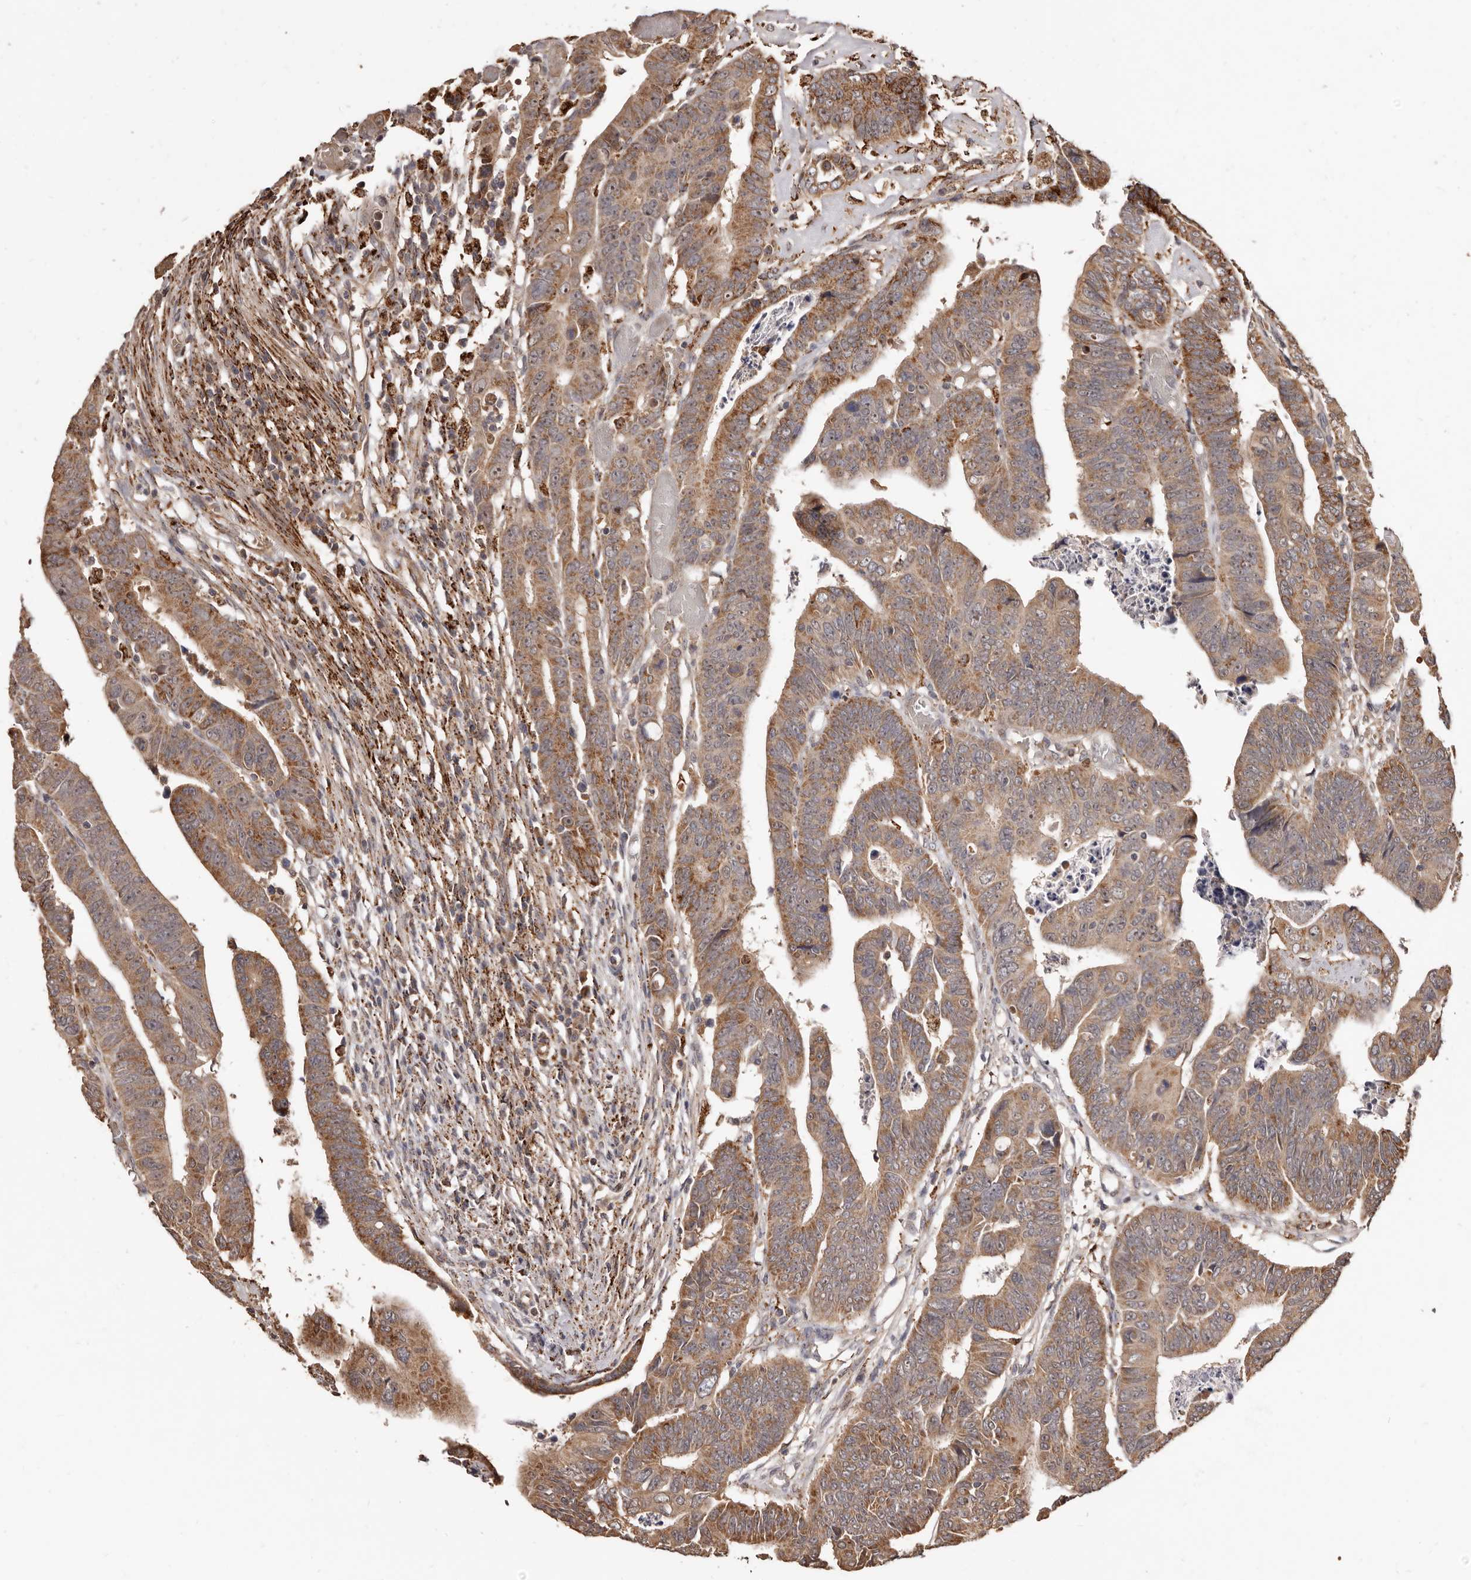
{"staining": {"intensity": "moderate", "quantity": ">75%", "location": "cytoplasmic/membranous"}, "tissue": "colorectal cancer", "cell_type": "Tumor cells", "image_type": "cancer", "snomed": [{"axis": "morphology", "description": "Adenocarcinoma, NOS"}, {"axis": "topography", "description": "Rectum"}], "caption": "Colorectal cancer (adenocarcinoma) stained with a protein marker reveals moderate staining in tumor cells.", "gene": "AKAP7", "patient": {"sex": "female", "age": 65}}